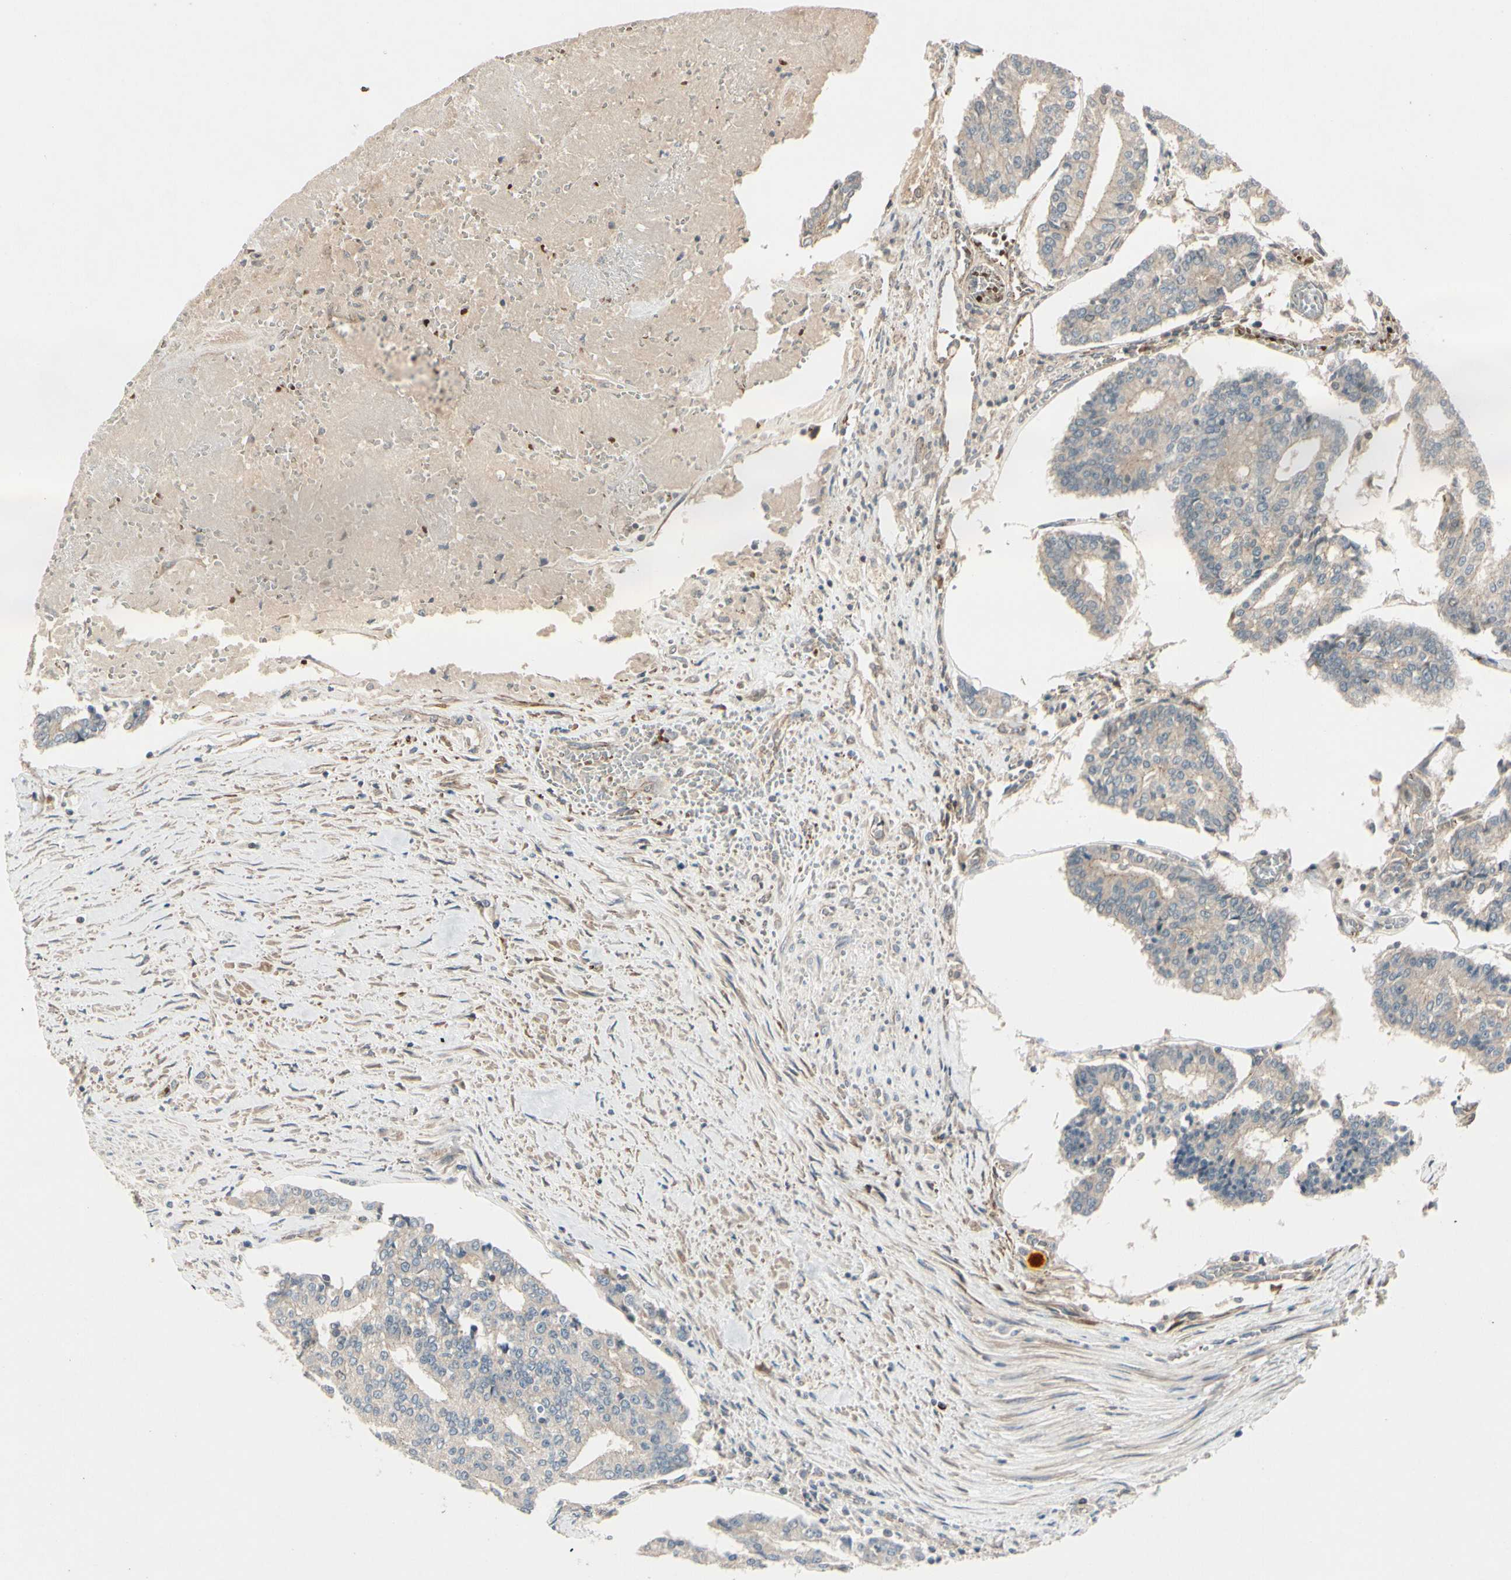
{"staining": {"intensity": "weak", "quantity": "<25%", "location": "cytoplasmic/membranous"}, "tissue": "prostate cancer", "cell_type": "Tumor cells", "image_type": "cancer", "snomed": [{"axis": "morphology", "description": "Adenocarcinoma, High grade"}, {"axis": "topography", "description": "Prostate"}], "caption": "Immunohistochemistry (IHC) of human prostate cancer (high-grade adenocarcinoma) exhibits no staining in tumor cells. (DAB immunohistochemistry, high magnification).", "gene": "PPP3CB", "patient": {"sex": "male", "age": 55}}